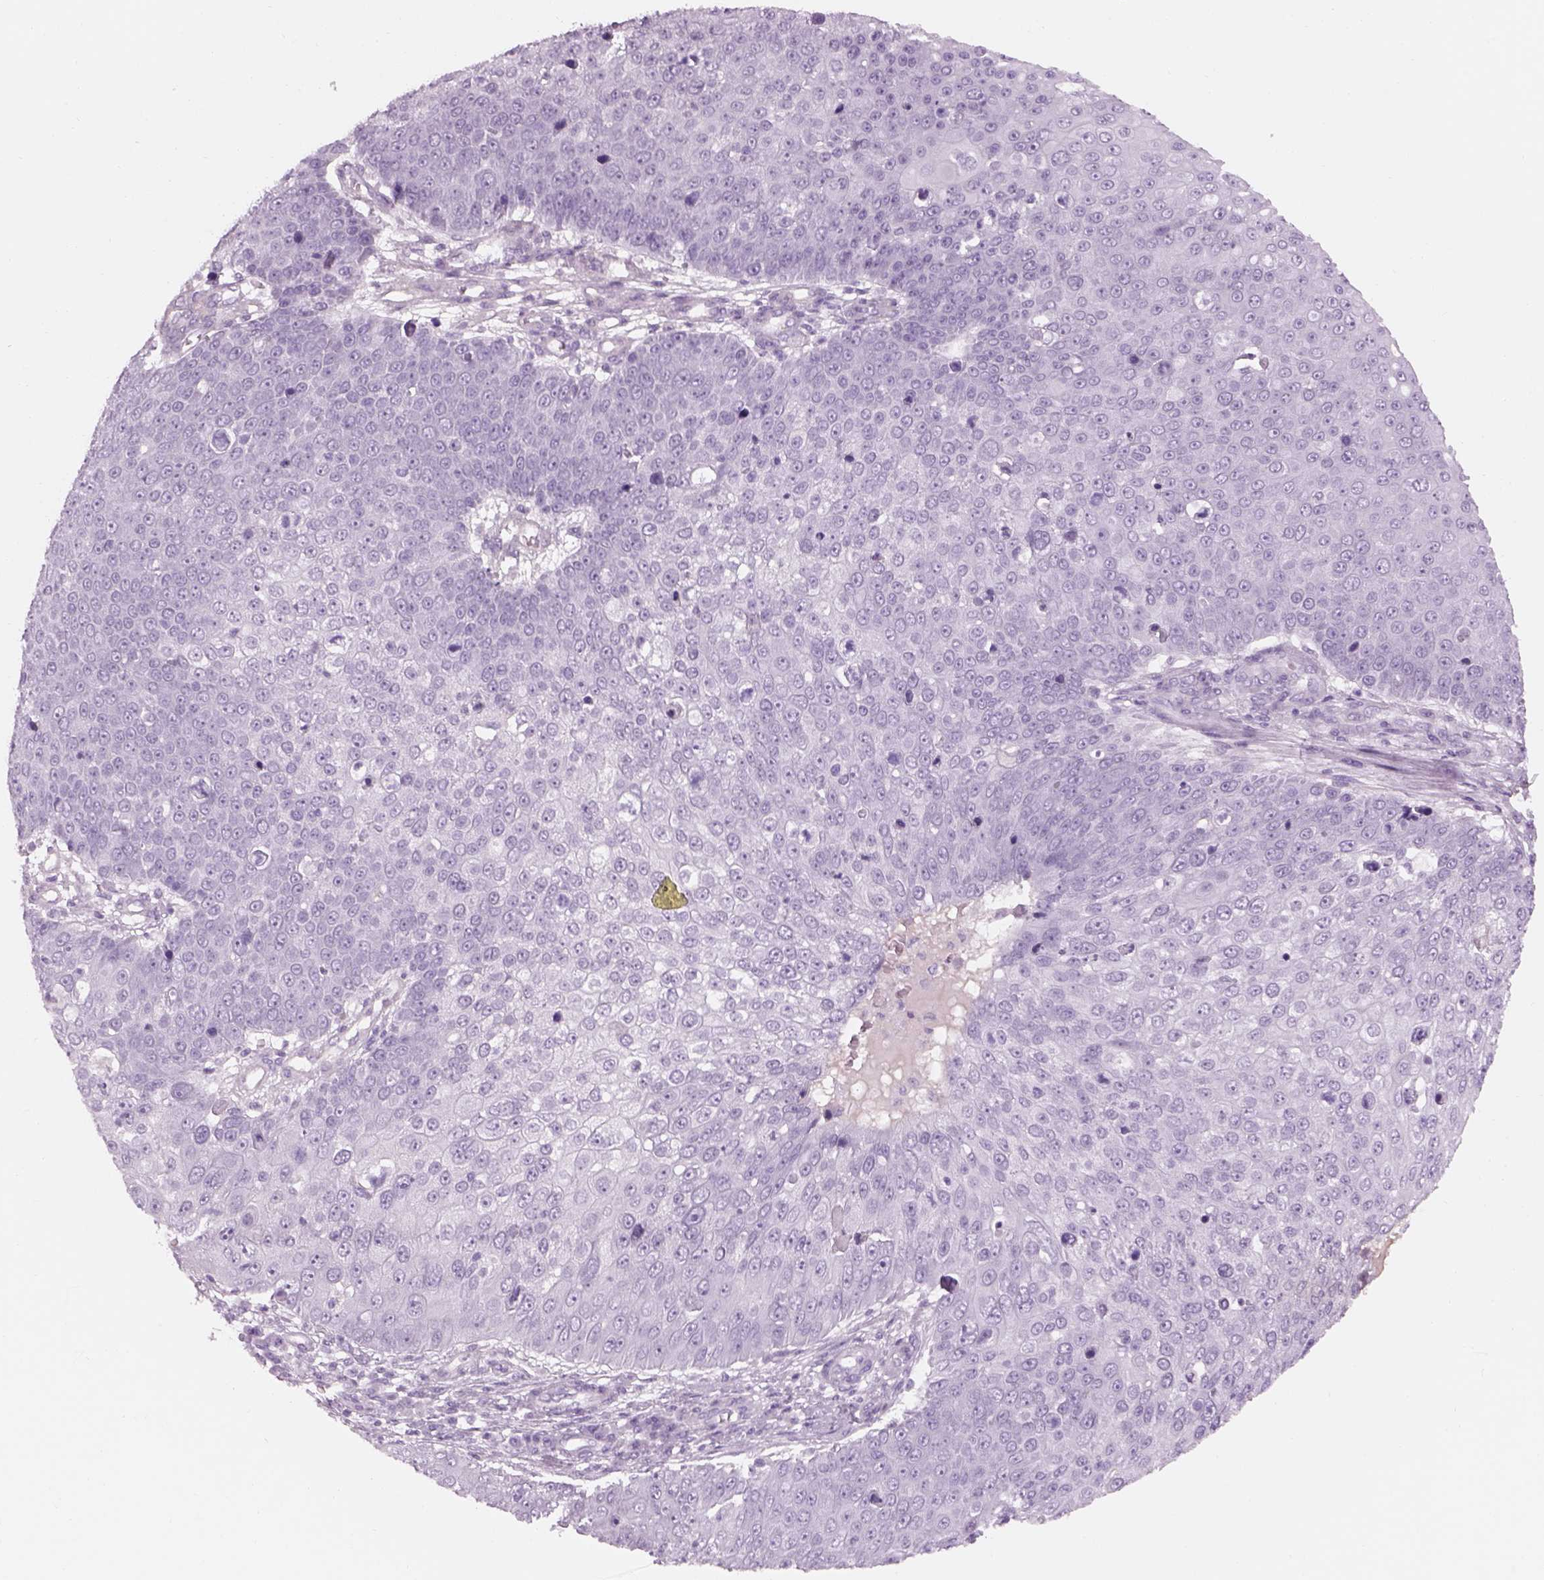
{"staining": {"intensity": "negative", "quantity": "none", "location": "none"}, "tissue": "skin cancer", "cell_type": "Tumor cells", "image_type": "cancer", "snomed": [{"axis": "morphology", "description": "Squamous cell carcinoma, NOS"}, {"axis": "topography", "description": "Skin"}], "caption": "The image exhibits no significant positivity in tumor cells of skin cancer (squamous cell carcinoma). (DAB (3,3'-diaminobenzidine) immunohistochemistry with hematoxylin counter stain).", "gene": "GAS2L2", "patient": {"sex": "male", "age": 71}}